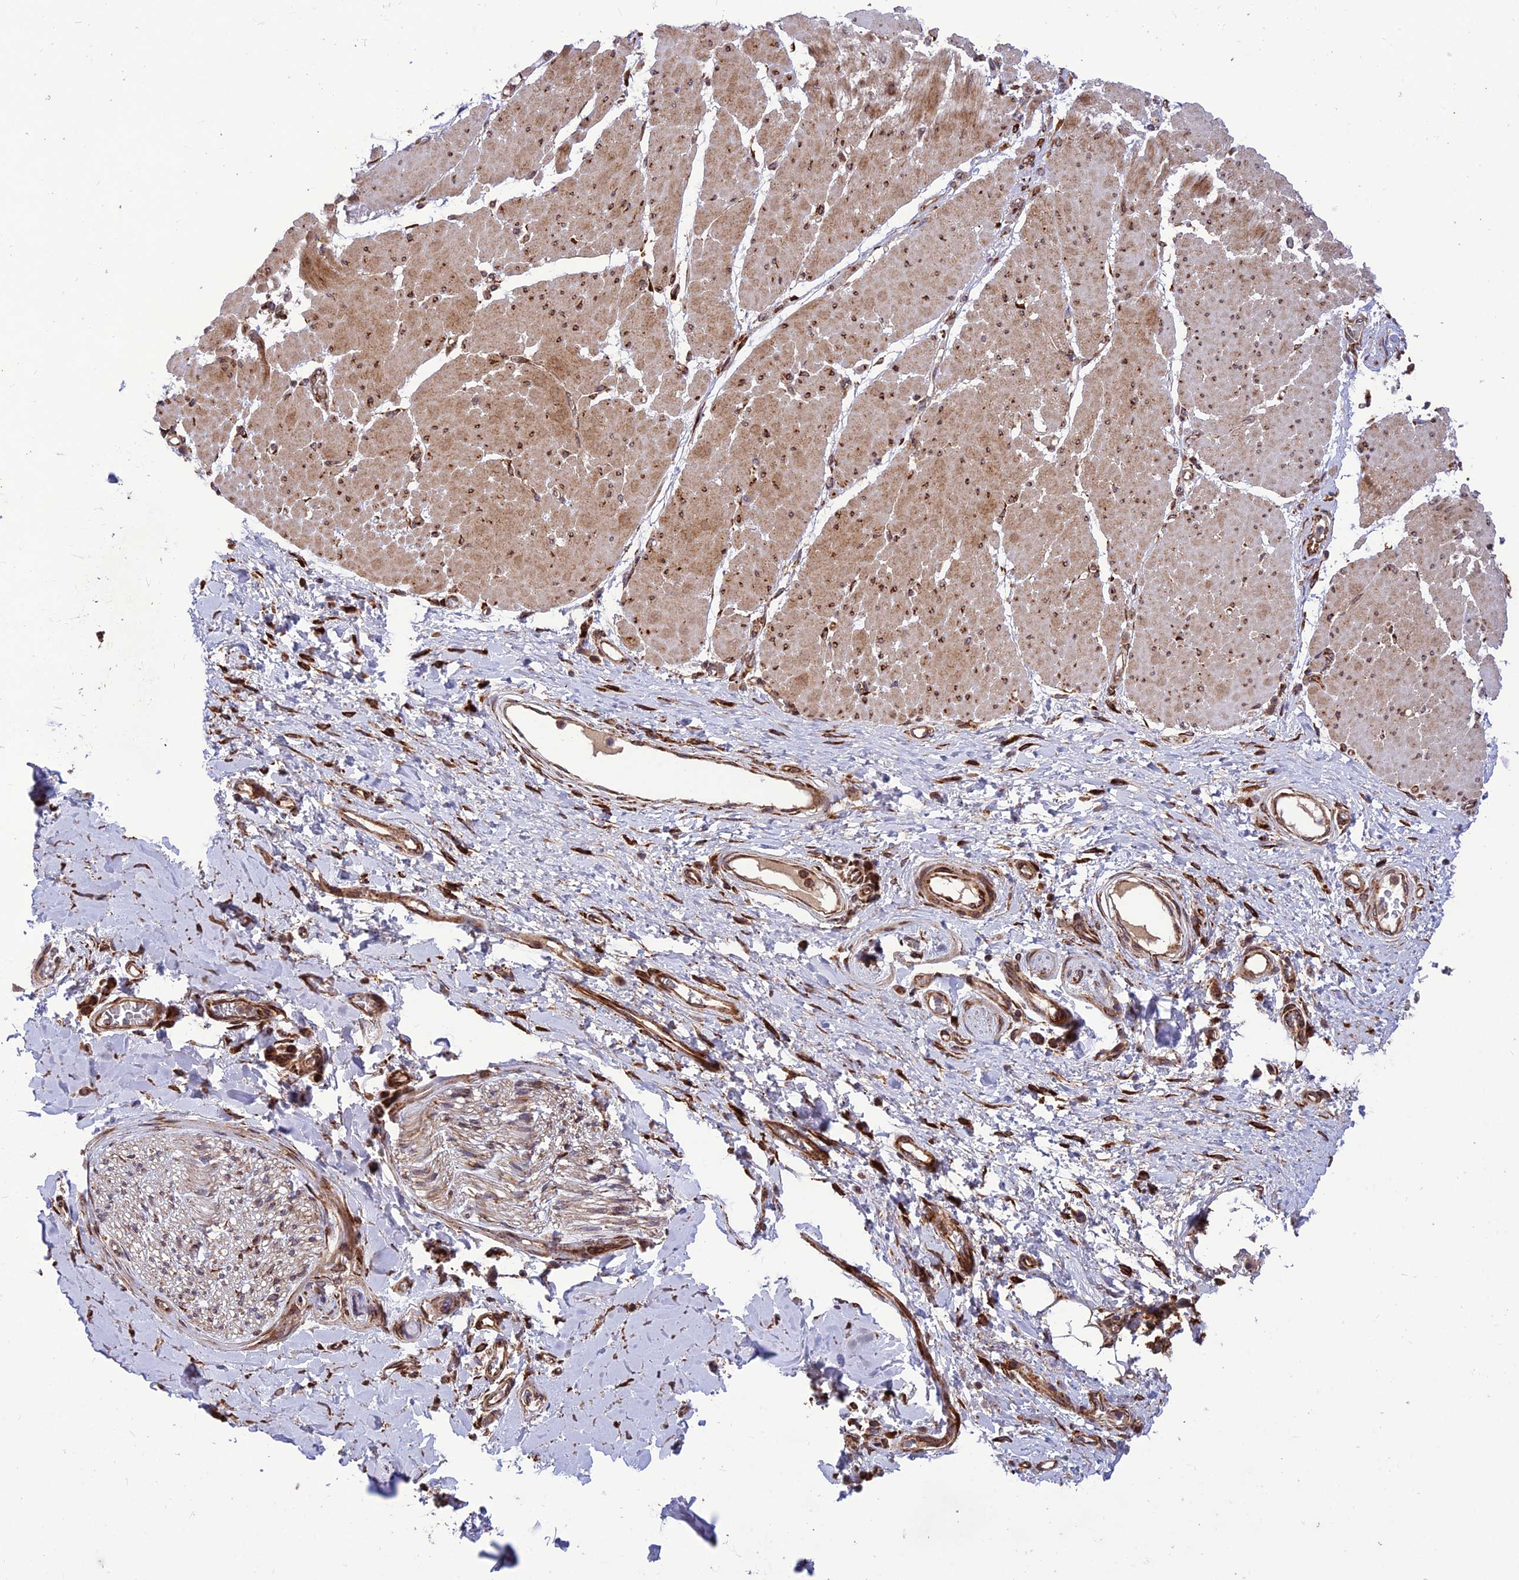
{"staining": {"intensity": "strong", "quantity": "25%-75%", "location": "cytoplasmic/membranous"}, "tissue": "adipose tissue", "cell_type": "Adipocytes", "image_type": "normal", "snomed": [{"axis": "morphology", "description": "Normal tissue, NOS"}, {"axis": "morphology", "description": "Adenocarcinoma, NOS"}, {"axis": "topography", "description": "Esophagus"}, {"axis": "topography", "description": "Stomach, upper"}, {"axis": "topography", "description": "Peripheral nerve tissue"}], "caption": "Immunohistochemical staining of benign human adipose tissue shows strong cytoplasmic/membranous protein positivity in approximately 25%-75% of adipocytes. Nuclei are stained in blue.", "gene": "CRTAP", "patient": {"sex": "male", "age": 62}}